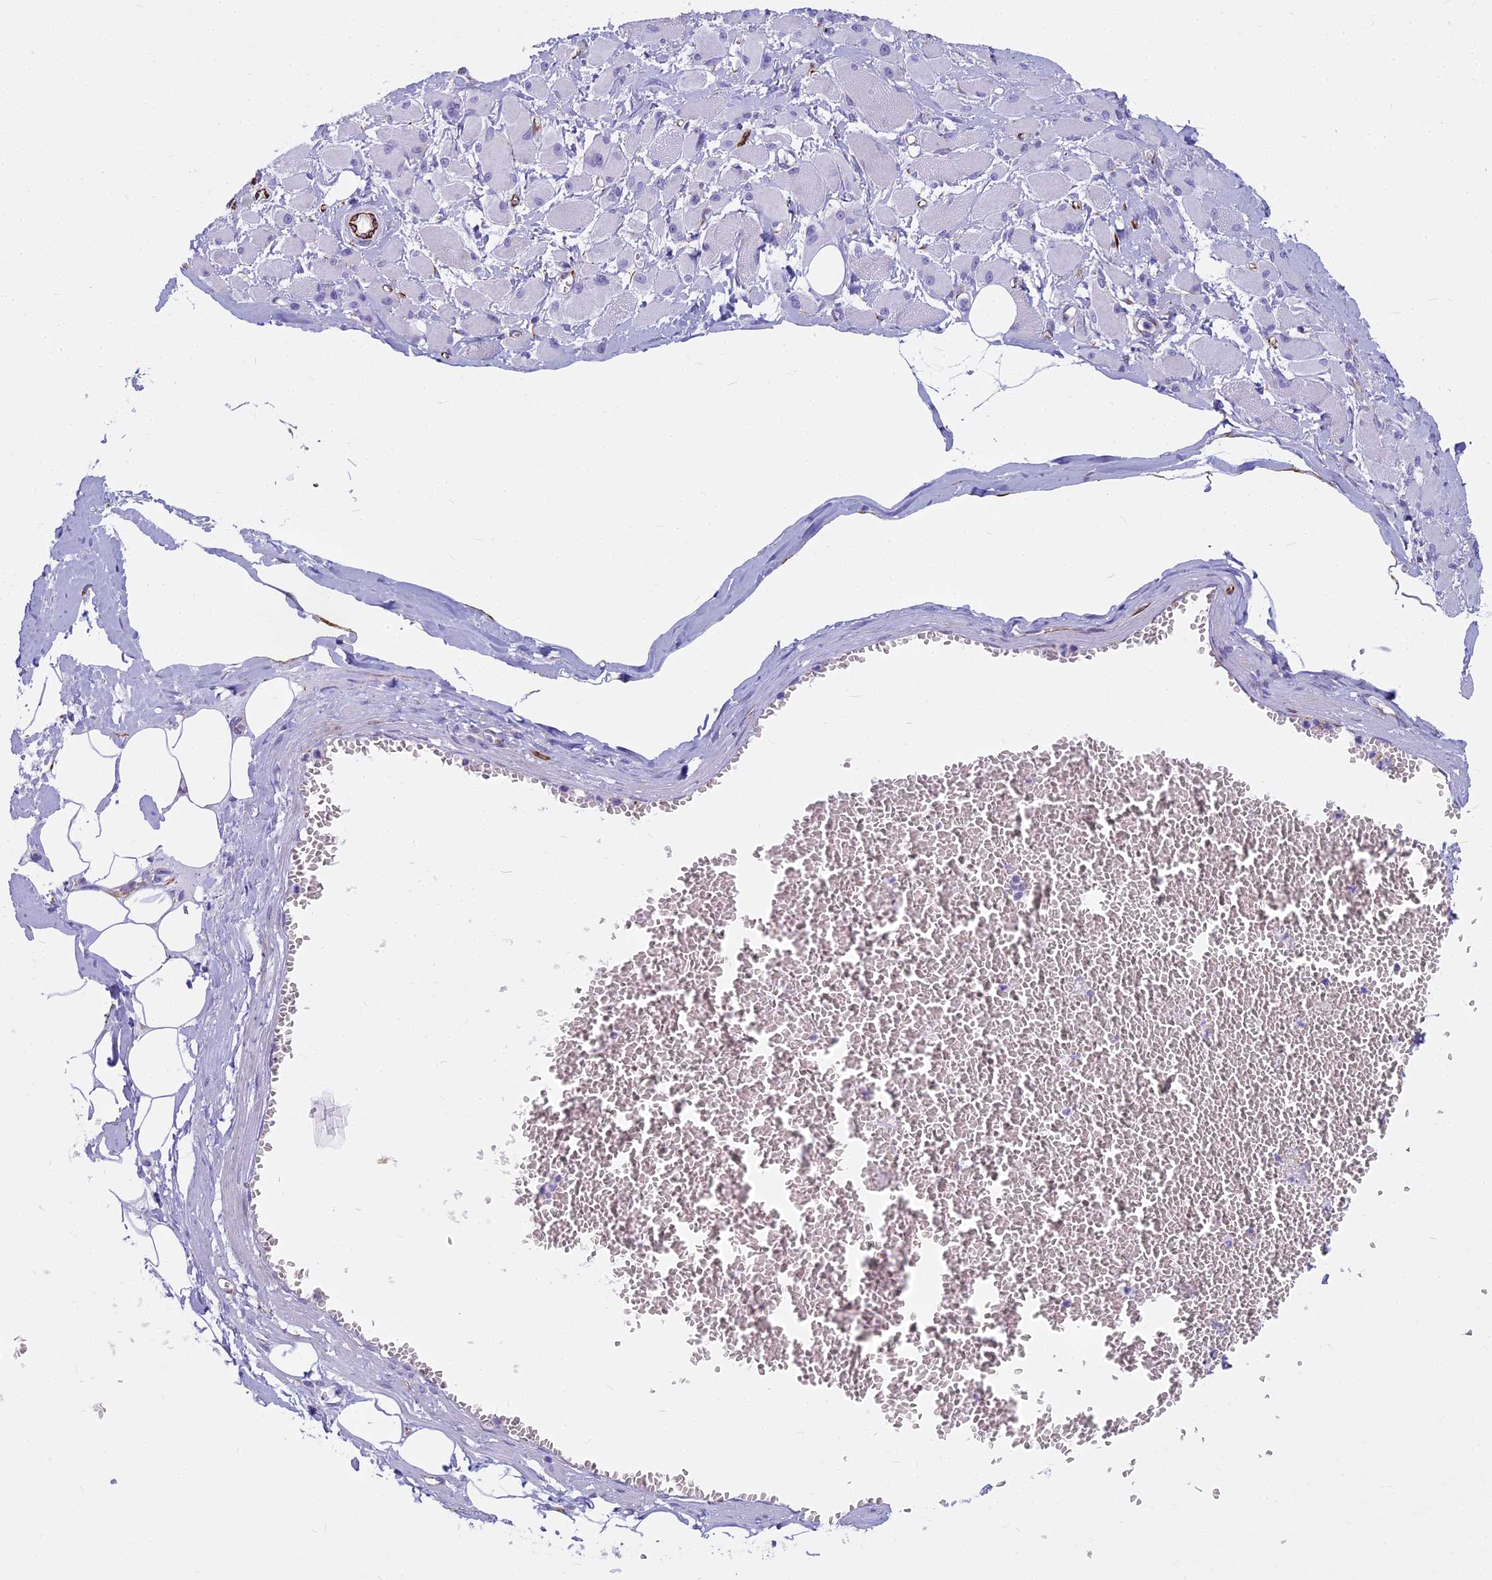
{"staining": {"intensity": "negative", "quantity": "none", "location": "none"}, "tissue": "skeletal muscle", "cell_type": "Myocytes", "image_type": "normal", "snomed": [{"axis": "morphology", "description": "Normal tissue, NOS"}, {"axis": "morphology", "description": "Basal cell carcinoma"}, {"axis": "topography", "description": "Skeletal muscle"}], "caption": "Image shows no significant protein staining in myocytes of unremarkable skeletal muscle. (Stains: DAB immunohistochemistry (IHC) with hematoxylin counter stain, Microscopy: brightfield microscopy at high magnification).", "gene": "ENSG00000265118", "patient": {"sex": "female", "age": 64}}